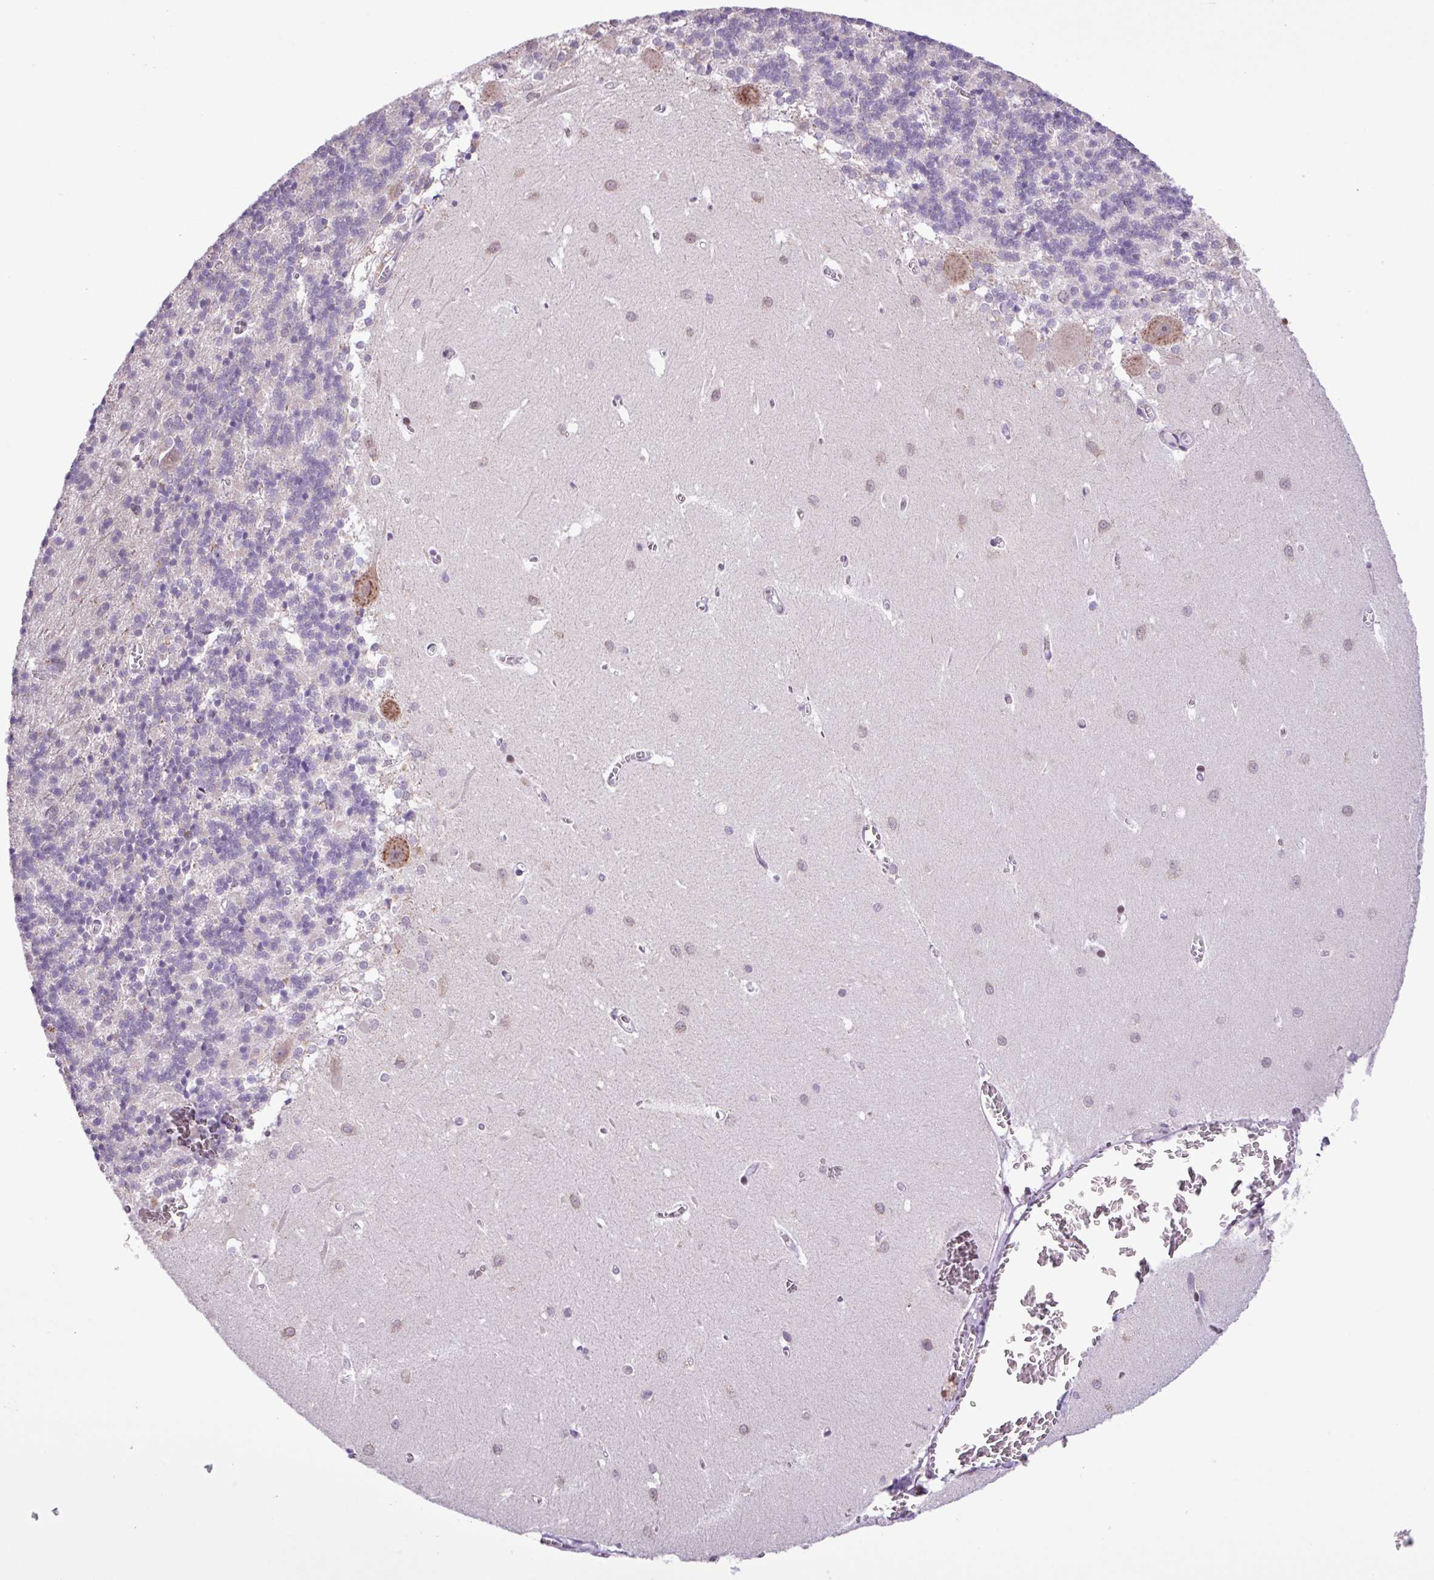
{"staining": {"intensity": "negative", "quantity": "none", "location": "none"}, "tissue": "cerebellum", "cell_type": "Cells in granular layer", "image_type": "normal", "snomed": [{"axis": "morphology", "description": "Normal tissue, NOS"}, {"axis": "topography", "description": "Cerebellum"}], "caption": "Immunohistochemistry (IHC) histopathology image of normal cerebellum stained for a protein (brown), which demonstrates no positivity in cells in granular layer.", "gene": "ZNF354A", "patient": {"sex": "male", "age": 37}}